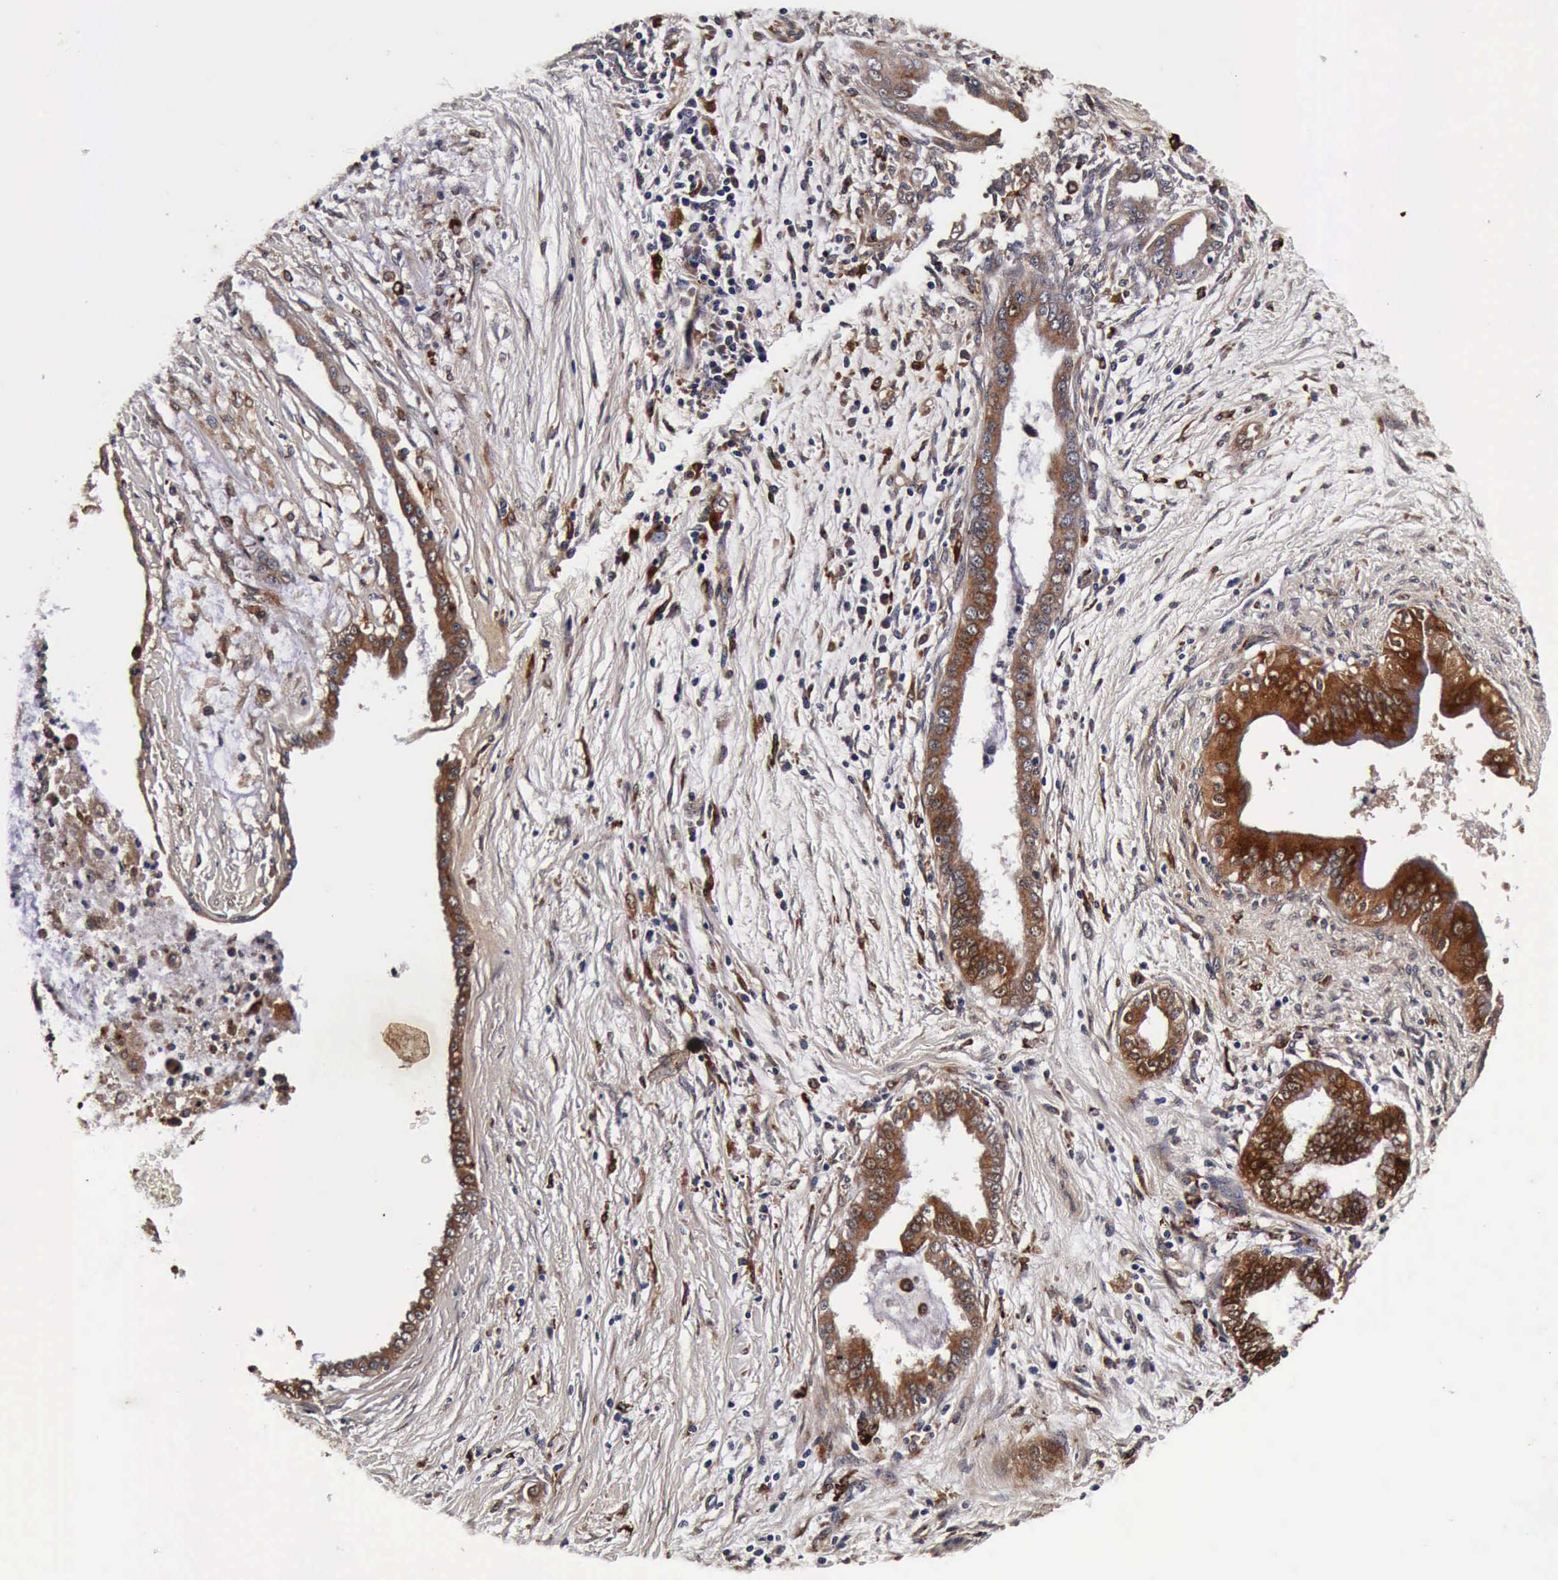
{"staining": {"intensity": "strong", "quantity": ">75%", "location": "cytoplasmic/membranous"}, "tissue": "pancreatic cancer", "cell_type": "Tumor cells", "image_type": "cancer", "snomed": [{"axis": "morphology", "description": "Adenocarcinoma, NOS"}, {"axis": "topography", "description": "Pancreas"}], "caption": "Pancreatic cancer (adenocarcinoma) stained for a protein (brown) displays strong cytoplasmic/membranous positive expression in approximately >75% of tumor cells.", "gene": "CST3", "patient": {"sex": "female", "age": 64}}